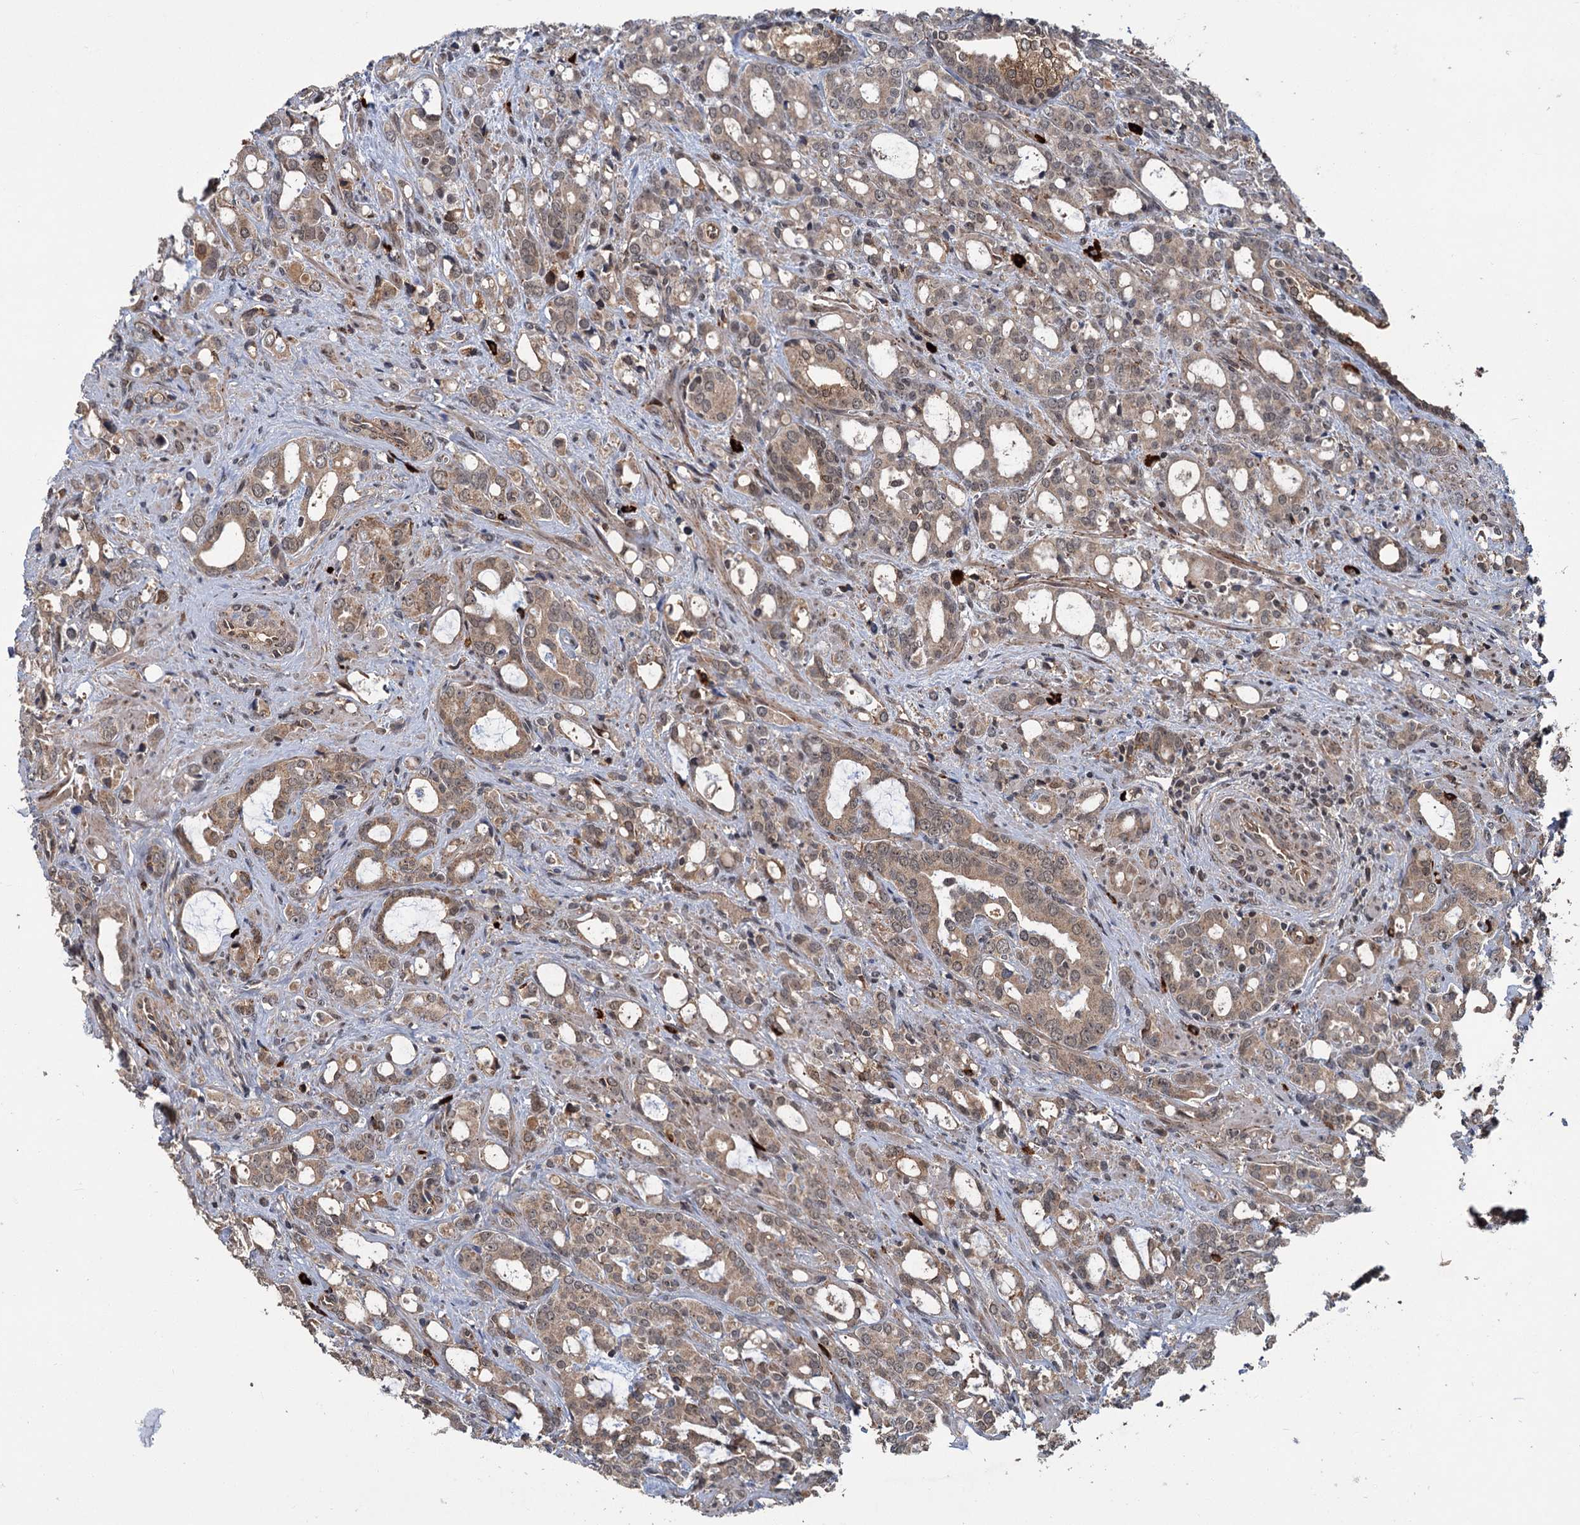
{"staining": {"intensity": "weak", "quantity": ">75%", "location": "cytoplasmic/membranous,nuclear"}, "tissue": "prostate cancer", "cell_type": "Tumor cells", "image_type": "cancer", "snomed": [{"axis": "morphology", "description": "Adenocarcinoma, High grade"}, {"axis": "topography", "description": "Prostate"}], "caption": "Immunohistochemistry image of human high-grade adenocarcinoma (prostate) stained for a protein (brown), which demonstrates low levels of weak cytoplasmic/membranous and nuclear staining in about >75% of tumor cells.", "gene": "KANSL2", "patient": {"sex": "male", "age": 72}}